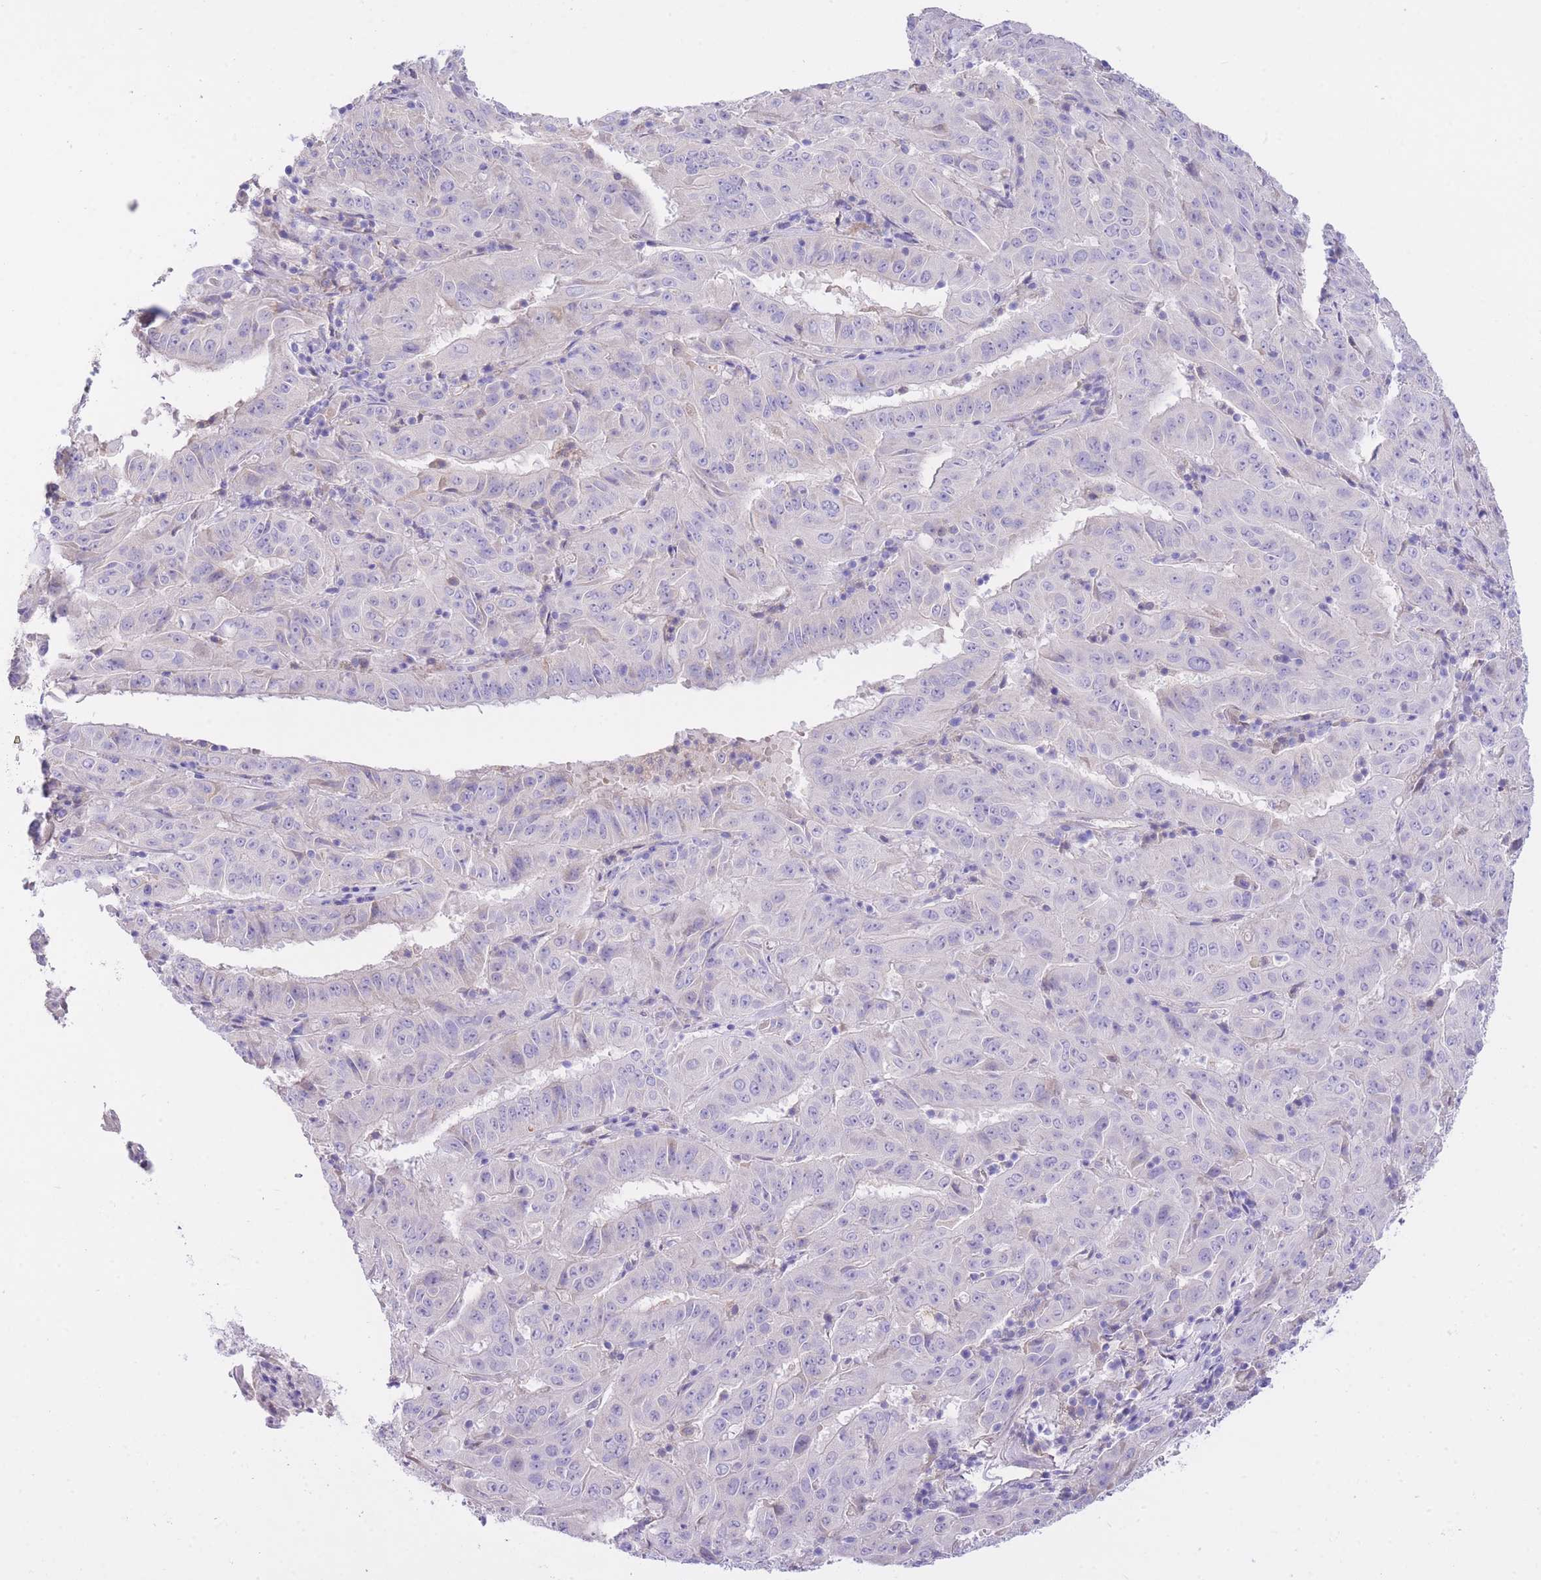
{"staining": {"intensity": "negative", "quantity": "none", "location": "none"}, "tissue": "pancreatic cancer", "cell_type": "Tumor cells", "image_type": "cancer", "snomed": [{"axis": "morphology", "description": "Adenocarcinoma, NOS"}, {"axis": "topography", "description": "Pancreas"}], "caption": "Immunohistochemistry image of human pancreatic adenocarcinoma stained for a protein (brown), which displays no positivity in tumor cells.", "gene": "PGM1", "patient": {"sex": "male", "age": 63}}